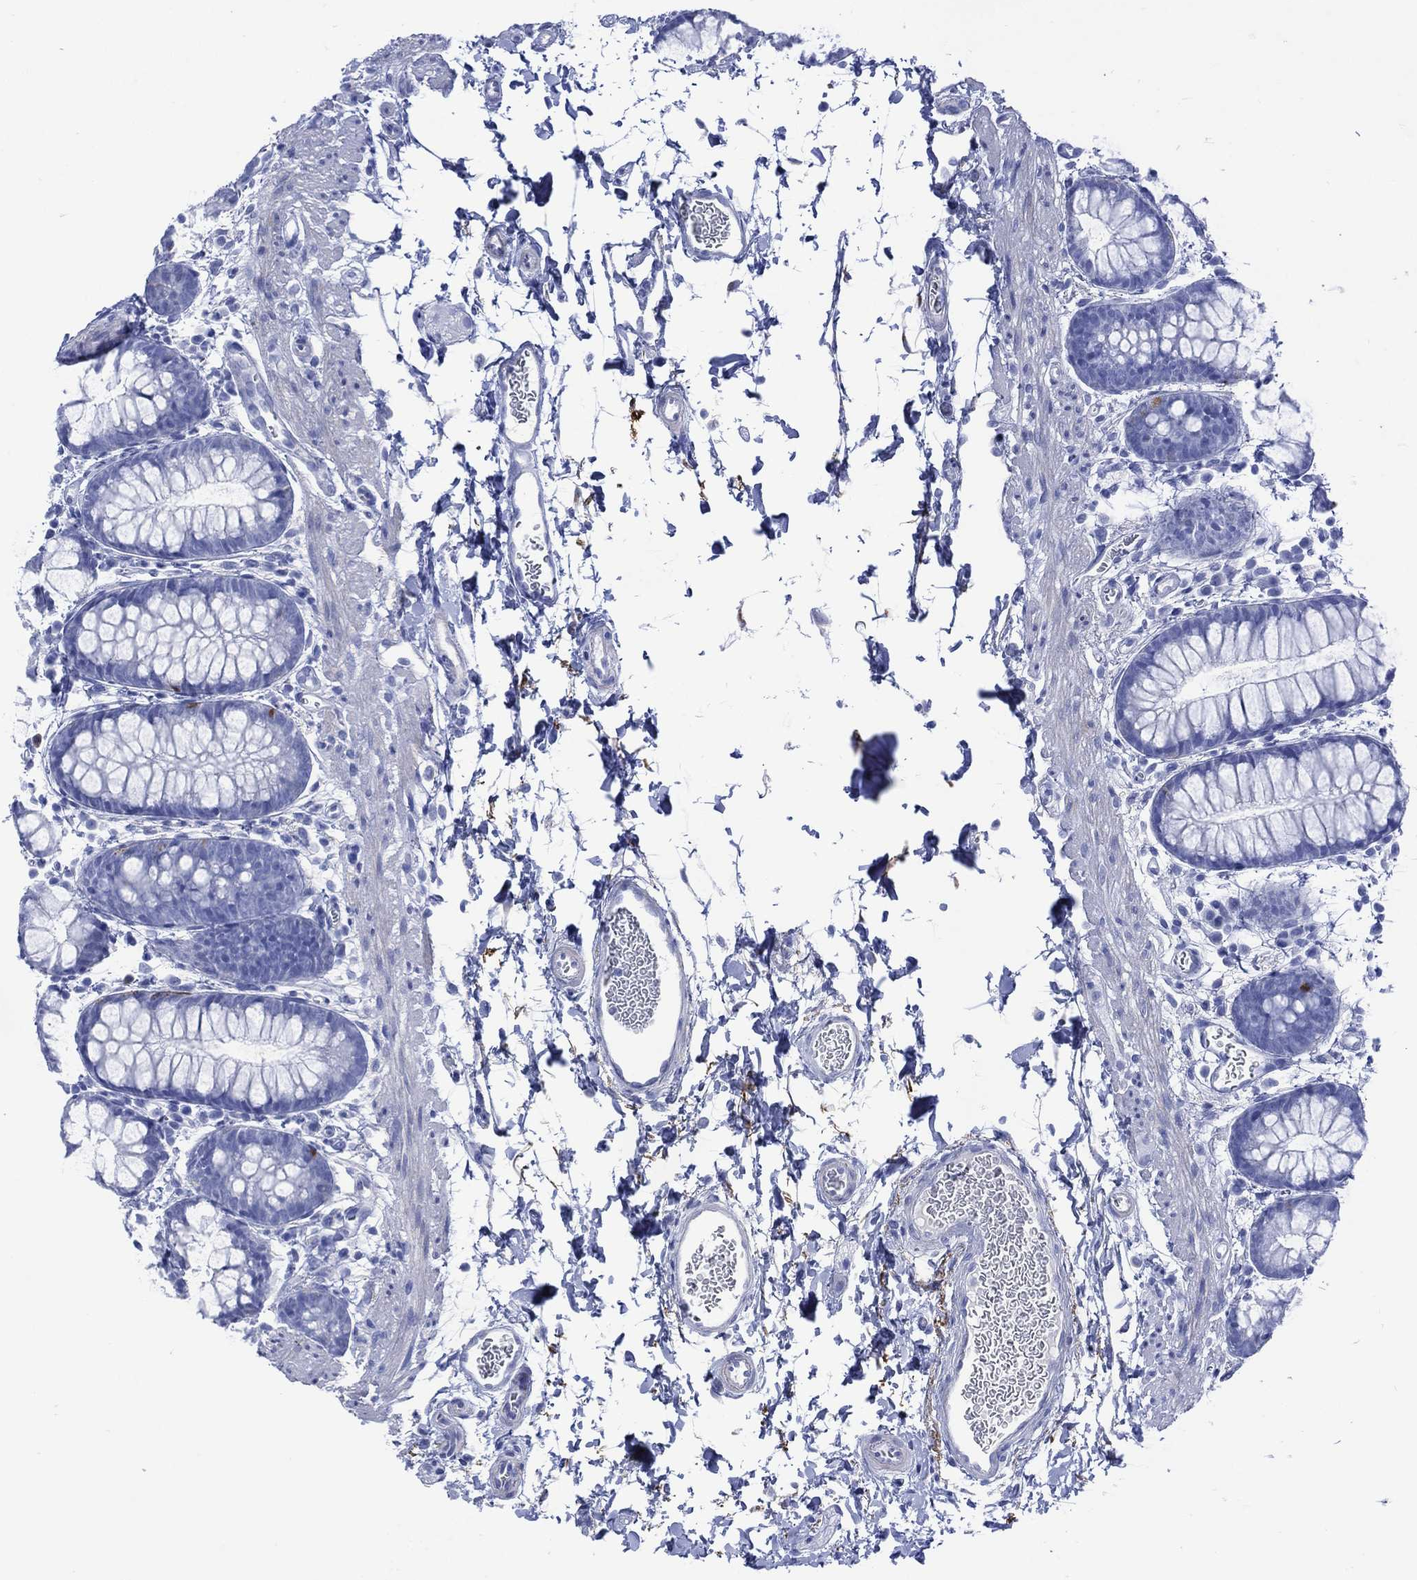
{"staining": {"intensity": "negative", "quantity": "none", "location": "none"}, "tissue": "rectum", "cell_type": "Glandular cells", "image_type": "normal", "snomed": [{"axis": "morphology", "description": "Normal tissue, NOS"}, {"axis": "topography", "description": "Rectum"}], "caption": "DAB (3,3'-diaminobenzidine) immunohistochemical staining of normal rectum exhibits no significant staining in glandular cells.", "gene": "SHCBP1L", "patient": {"sex": "male", "age": 57}}